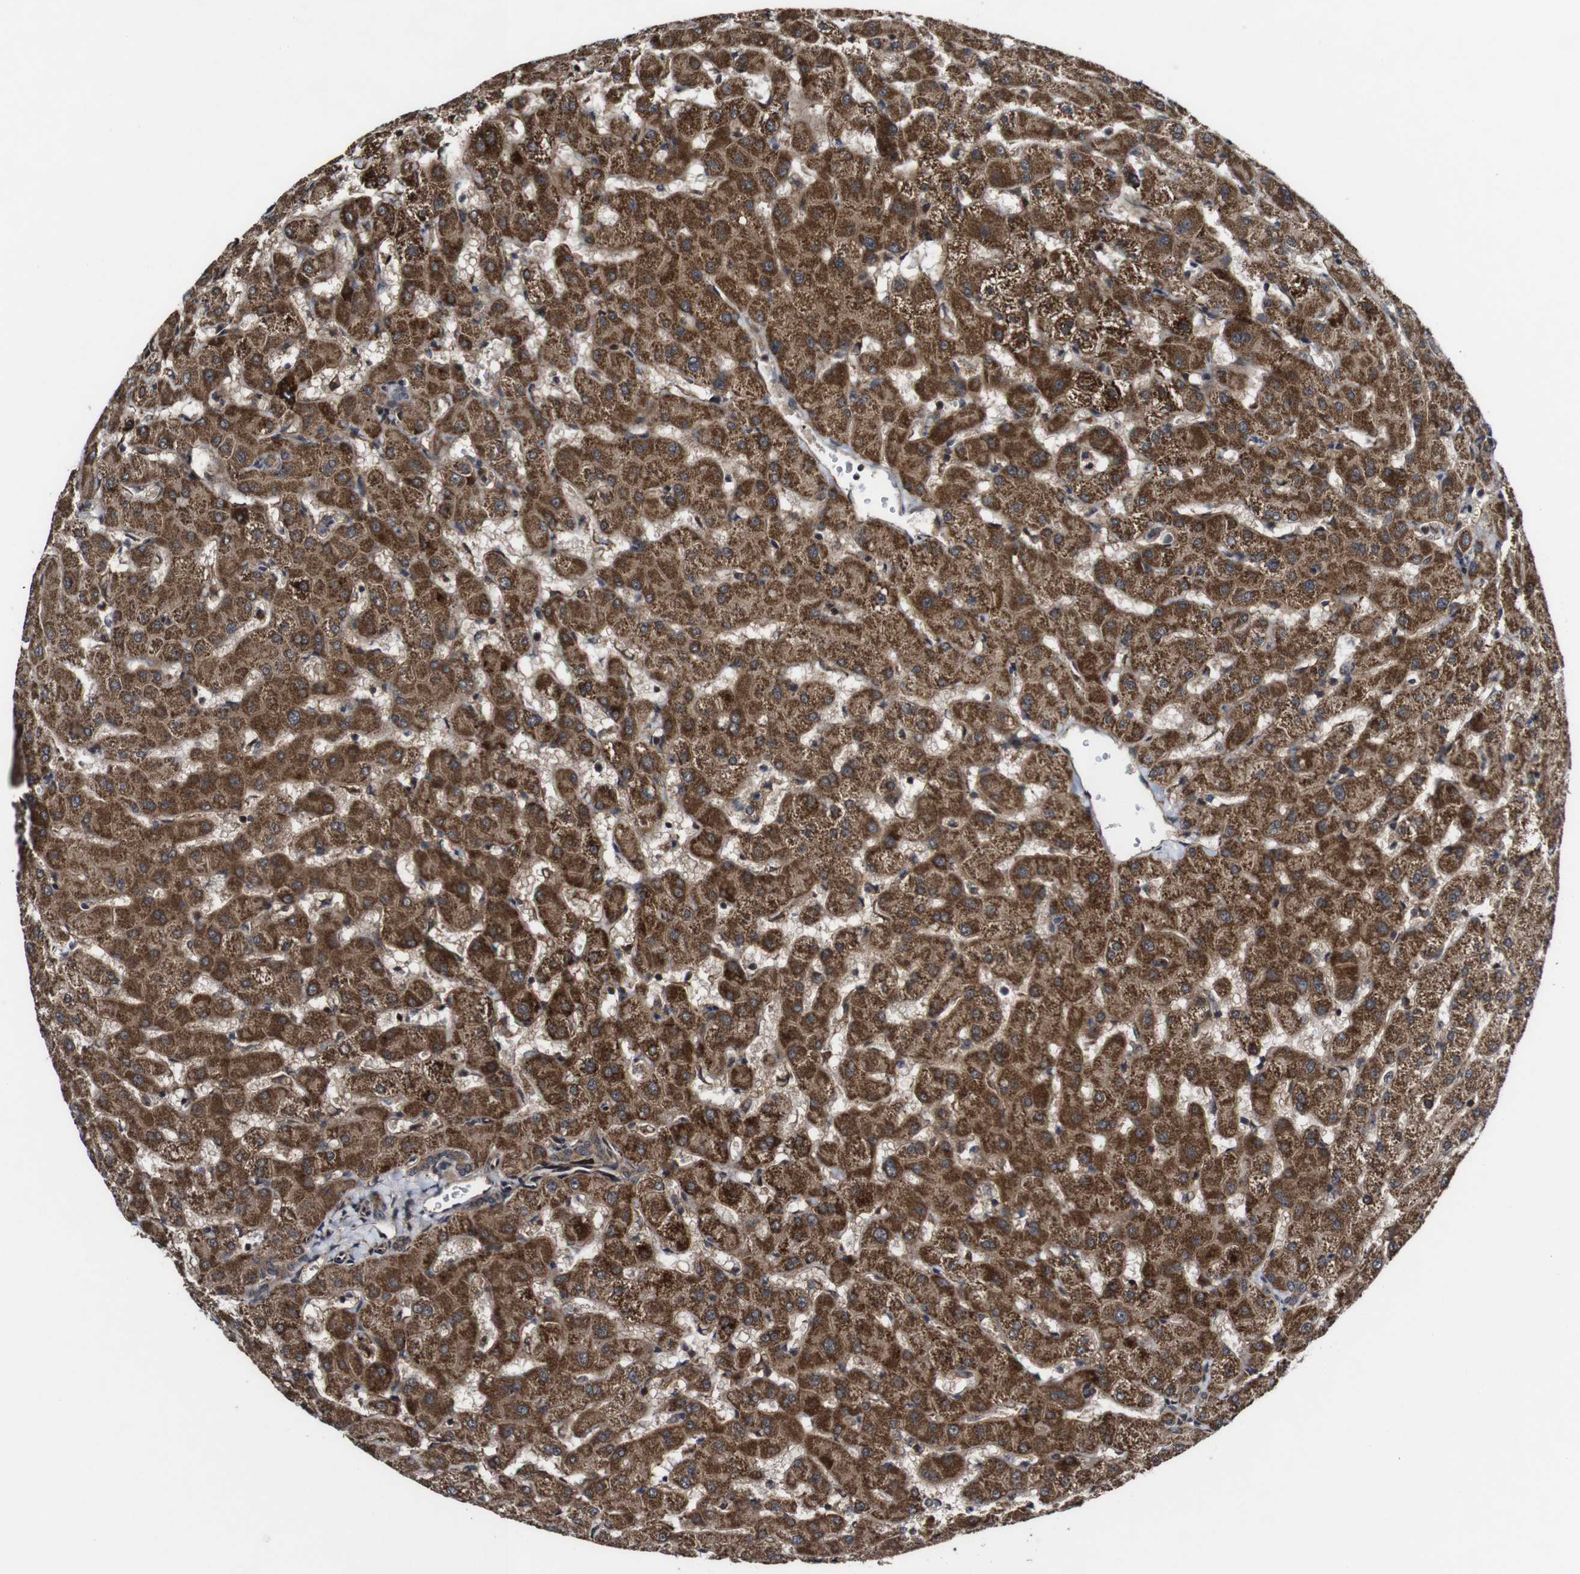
{"staining": {"intensity": "moderate", "quantity": ">75%", "location": "cytoplasmic/membranous"}, "tissue": "liver", "cell_type": "Cholangiocytes", "image_type": "normal", "snomed": [{"axis": "morphology", "description": "Normal tissue, NOS"}, {"axis": "topography", "description": "Liver"}], "caption": "Immunohistochemistry staining of benign liver, which exhibits medium levels of moderate cytoplasmic/membranous positivity in approximately >75% of cholangiocytes indicating moderate cytoplasmic/membranous protein staining. The staining was performed using DAB (3,3'-diaminobenzidine) (brown) for protein detection and nuclei were counterstained in hematoxylin (blue).", "gene": "BTN3A3", "patient": {"sex": "female", "age": 63}}